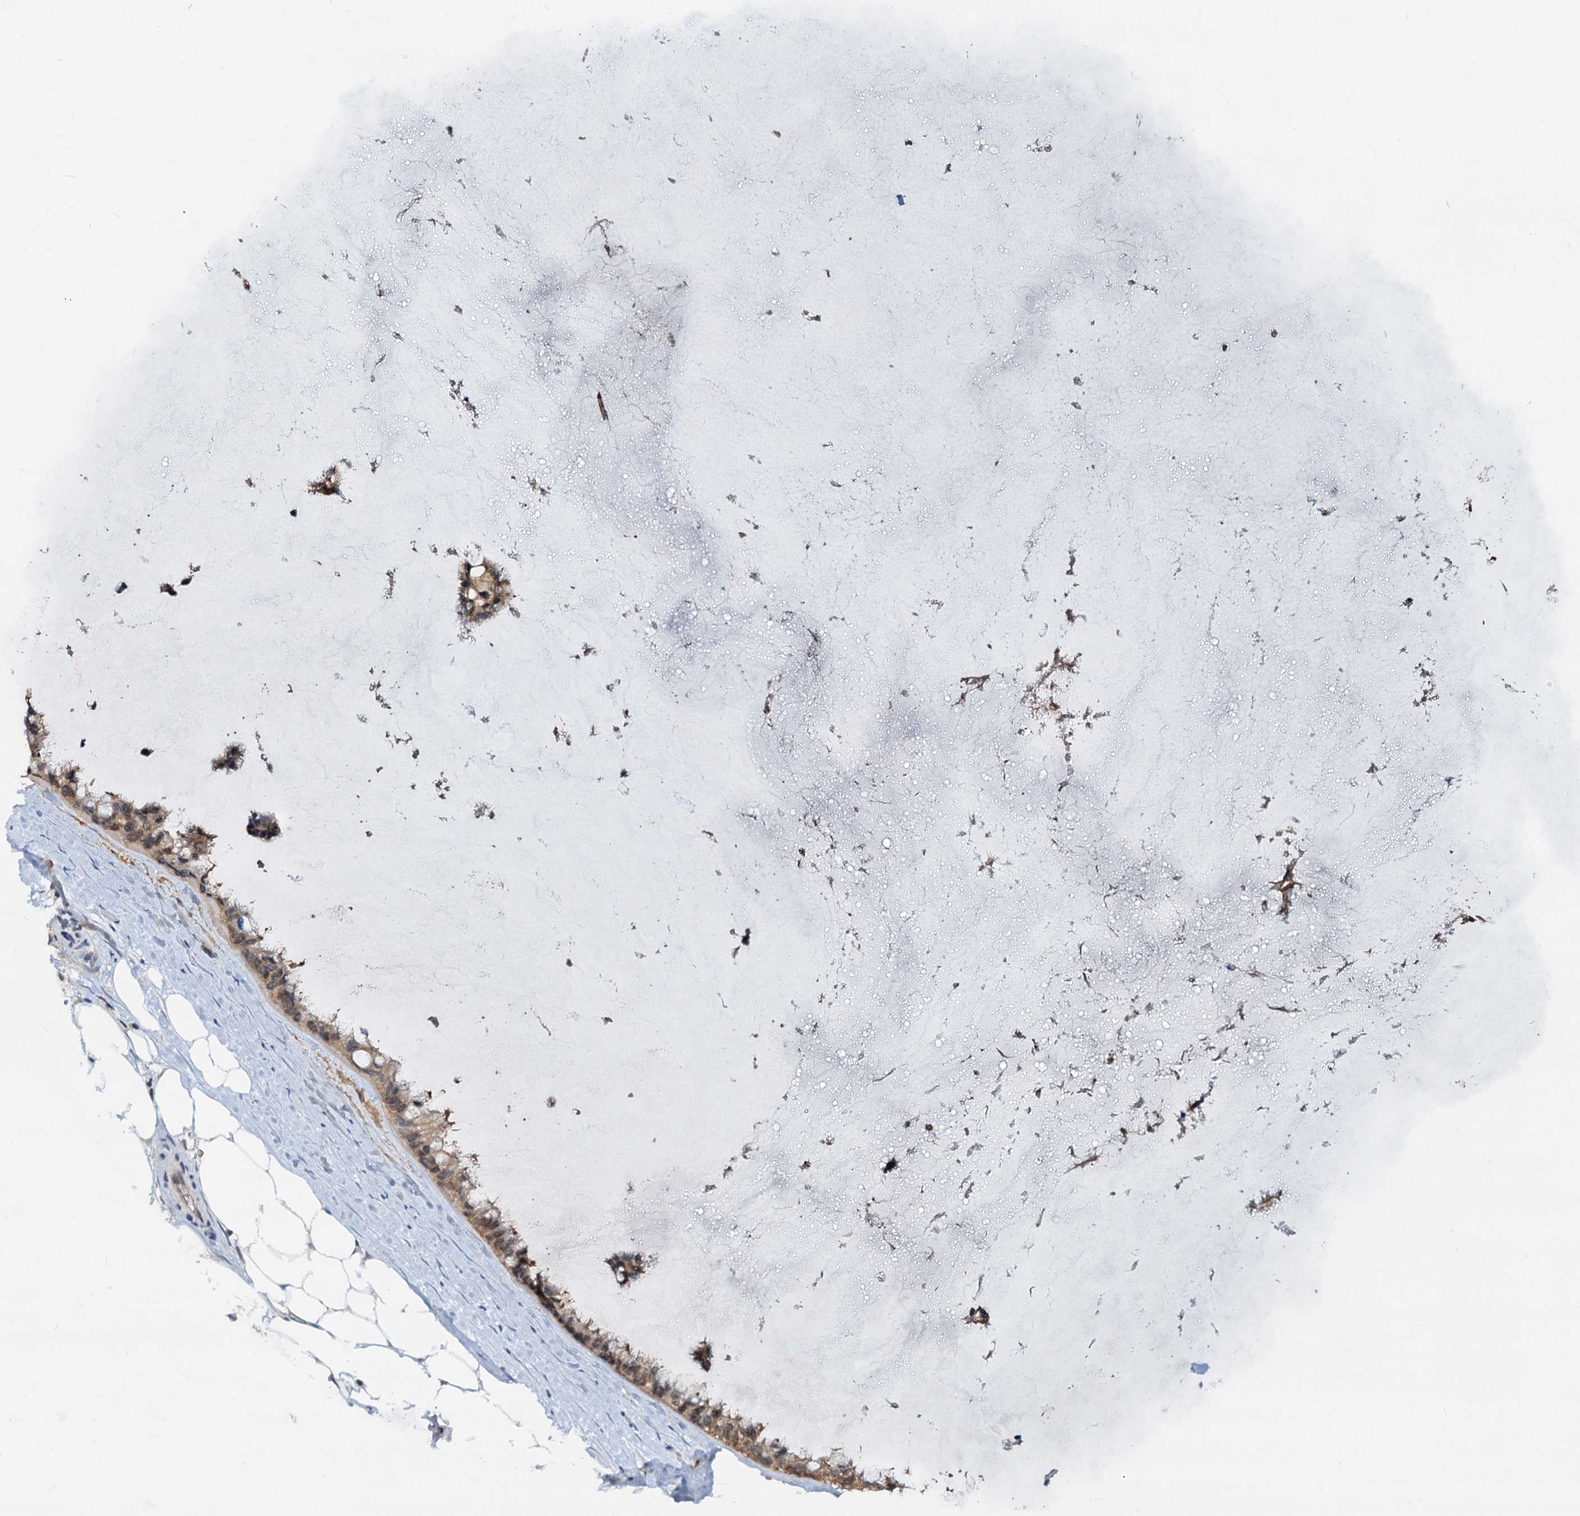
{"staining": {"intensity": "moderate", "quantity": ">75%", "location": "cytoplasmic/membranous"}, "tissue": "ovarian cancer", "cell_type": "Tumor cells", "image_type": "cancer", "snomed": [{"axis": "morphology", "description": "Cystadenocarcinoma, mucinous, NOS"}, {"axis": "topography", "description": "Ovary"}], "caption": "Moderate cytoplasmic/membranous staining is identified in approximately >75% of tumor cells in ovarian mucinous cystadenocarcinoma.", "gene": "PTGES3", "patient": {"sex": "female", "age": 39}}